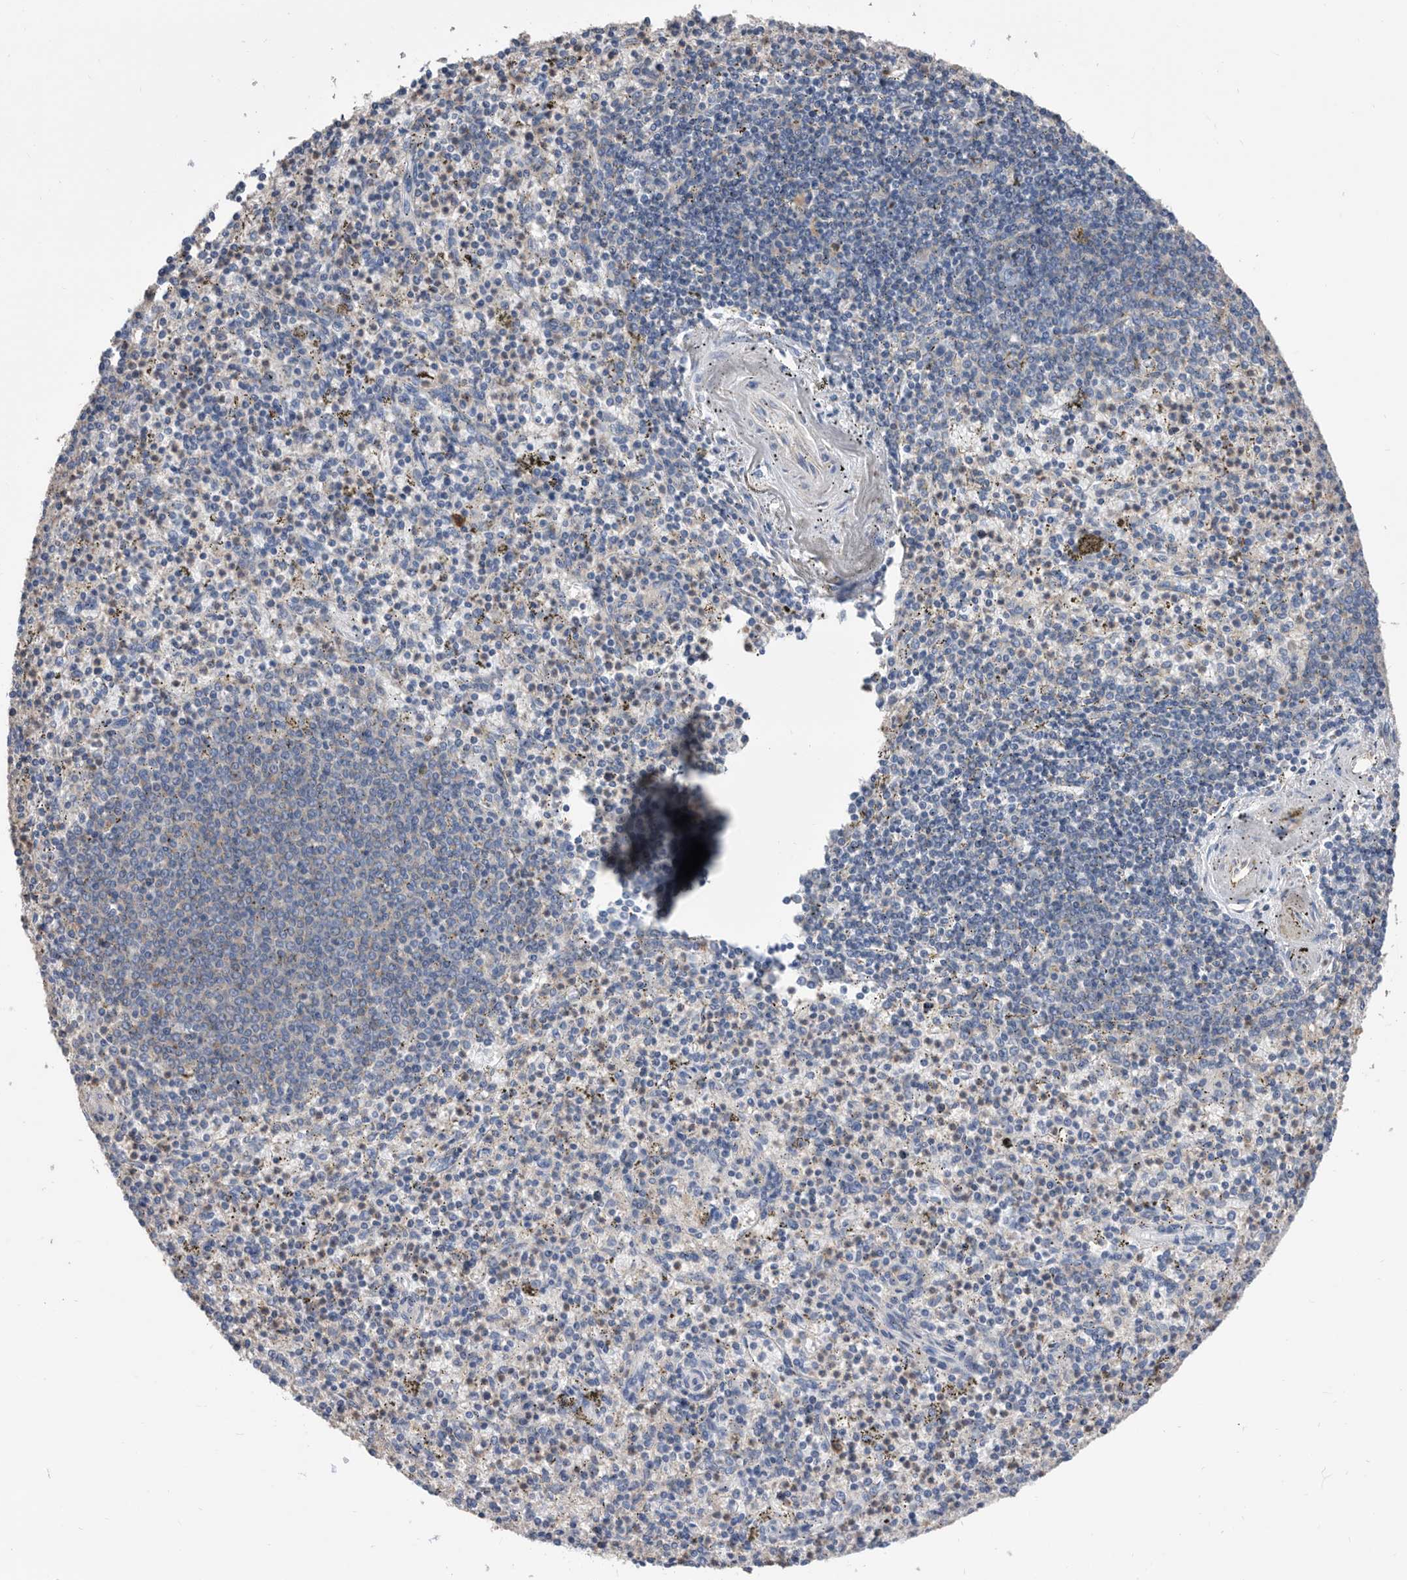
{"staining": {"intensity": "weak", "quantity": "25%-75%", "location": "cytoplasmic/membranous"}, "tissue": "spleen", "cell_type": "Cells in red pulp", "image_type": "normal", "snomed": [{"axis": "morphology", "description": "Normal tissue, NOS"}, {"axis": "topography", "description": "Spleen"}], "caption": "Approximately 25%-75% of cells in red pulp in benign spleen display weak cytoplasmic/membranous protein positivity as visualized by brown immunohistochemical staining.", "gene": "MS4A4A", "patient": {"sex": "male", "age": 72}}